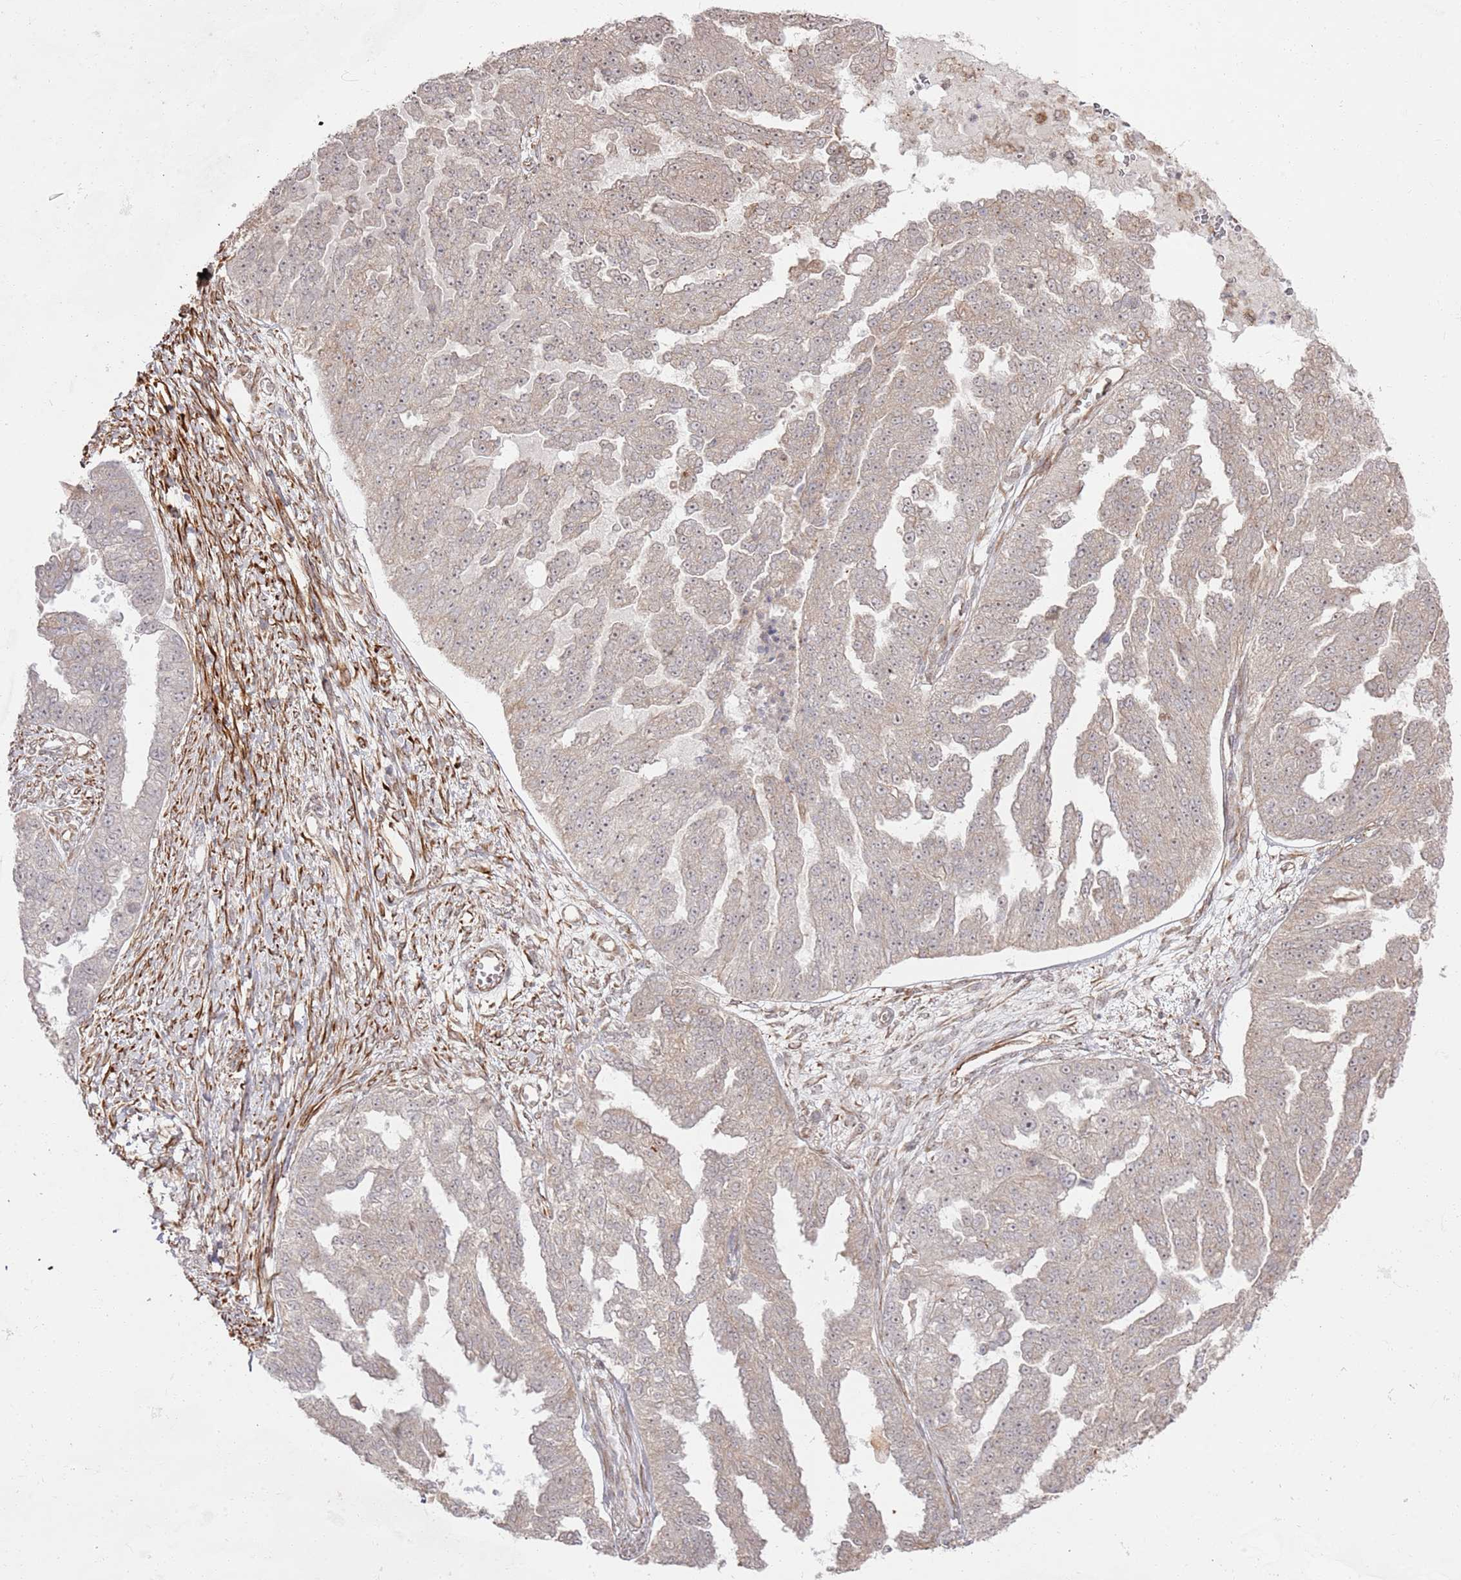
{"staining": {"intensity": "weak", "quantity": "25%-75%", "location": "cytoplasmic/membranous"}, "tissue": "ovarian cancer", "cell_type": "Tumor cells", "image_type": "cancer", "snomed": [{"axis": "morphology", "description": "Cystadenocarcinoma, serous, NOS"}, {"axis": "topography", "description": "Ovary"}], "caption": "A brown stain shows weak cytoplasmic/membranous positivity of a protein in ovarian serous cystadenocarcinoma tumor cells.", "gene": "PHF21A", "patient": {"sex": "female", "age": 58}}